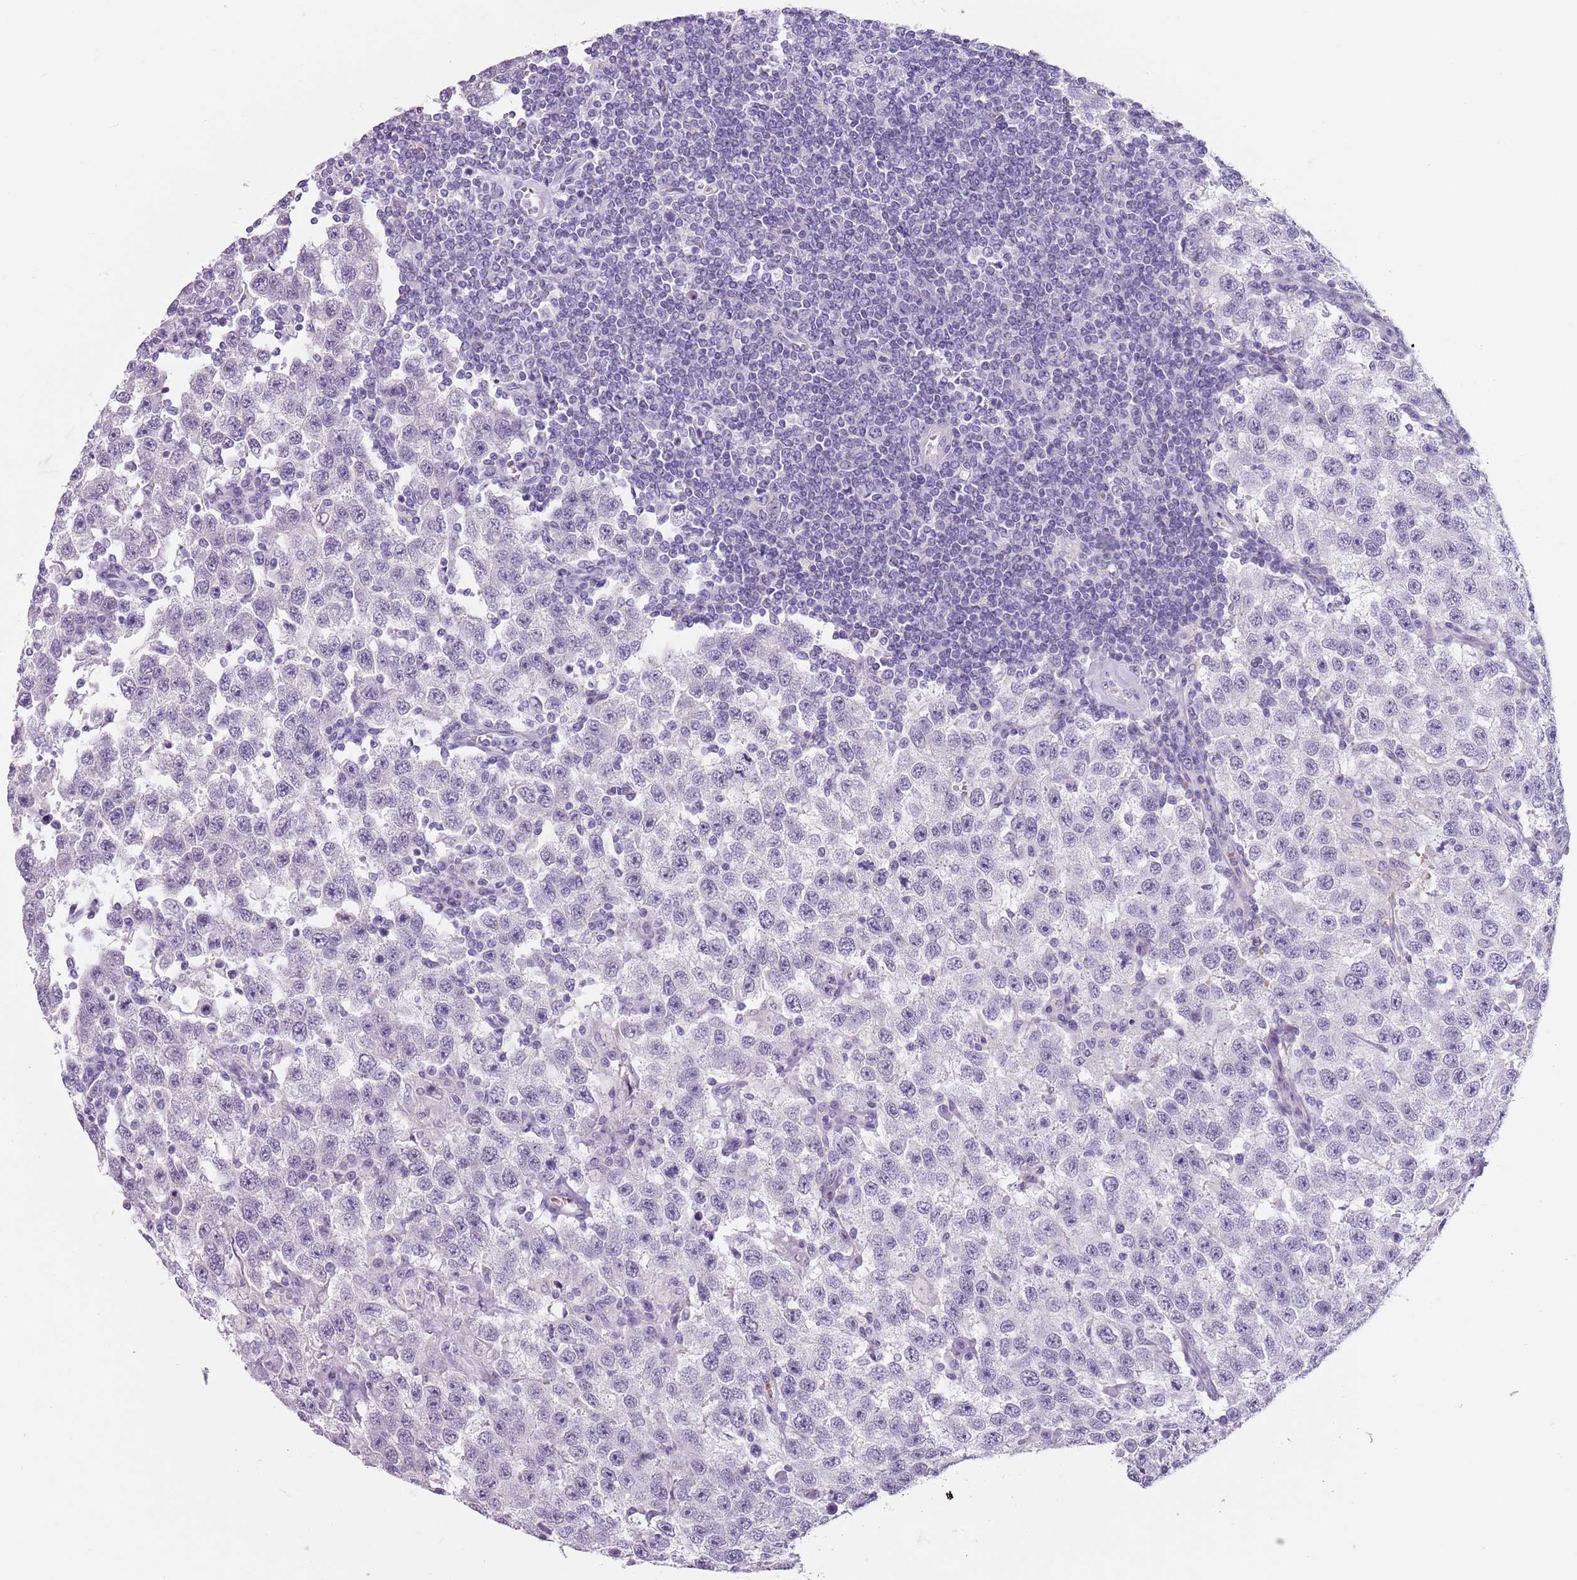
{"staining": {"intensity": "negative", "quantity": "none", "location": "none"}, "tissue": "testis cancer", "cell_type": "Tumor cells", "image_type": "cancer", "snomed": [{"axis": "morphology", "description": "Seminoma, NOS"}, {"axis": "topography", "description": "Testis"}], "caption": "IHC histopathology image of human testis seminoma stained for a protein (brown), which reveals no expression in tumor cells.", "gene": "SPESP1", "patient": {"sex": "male", "age": 41}}